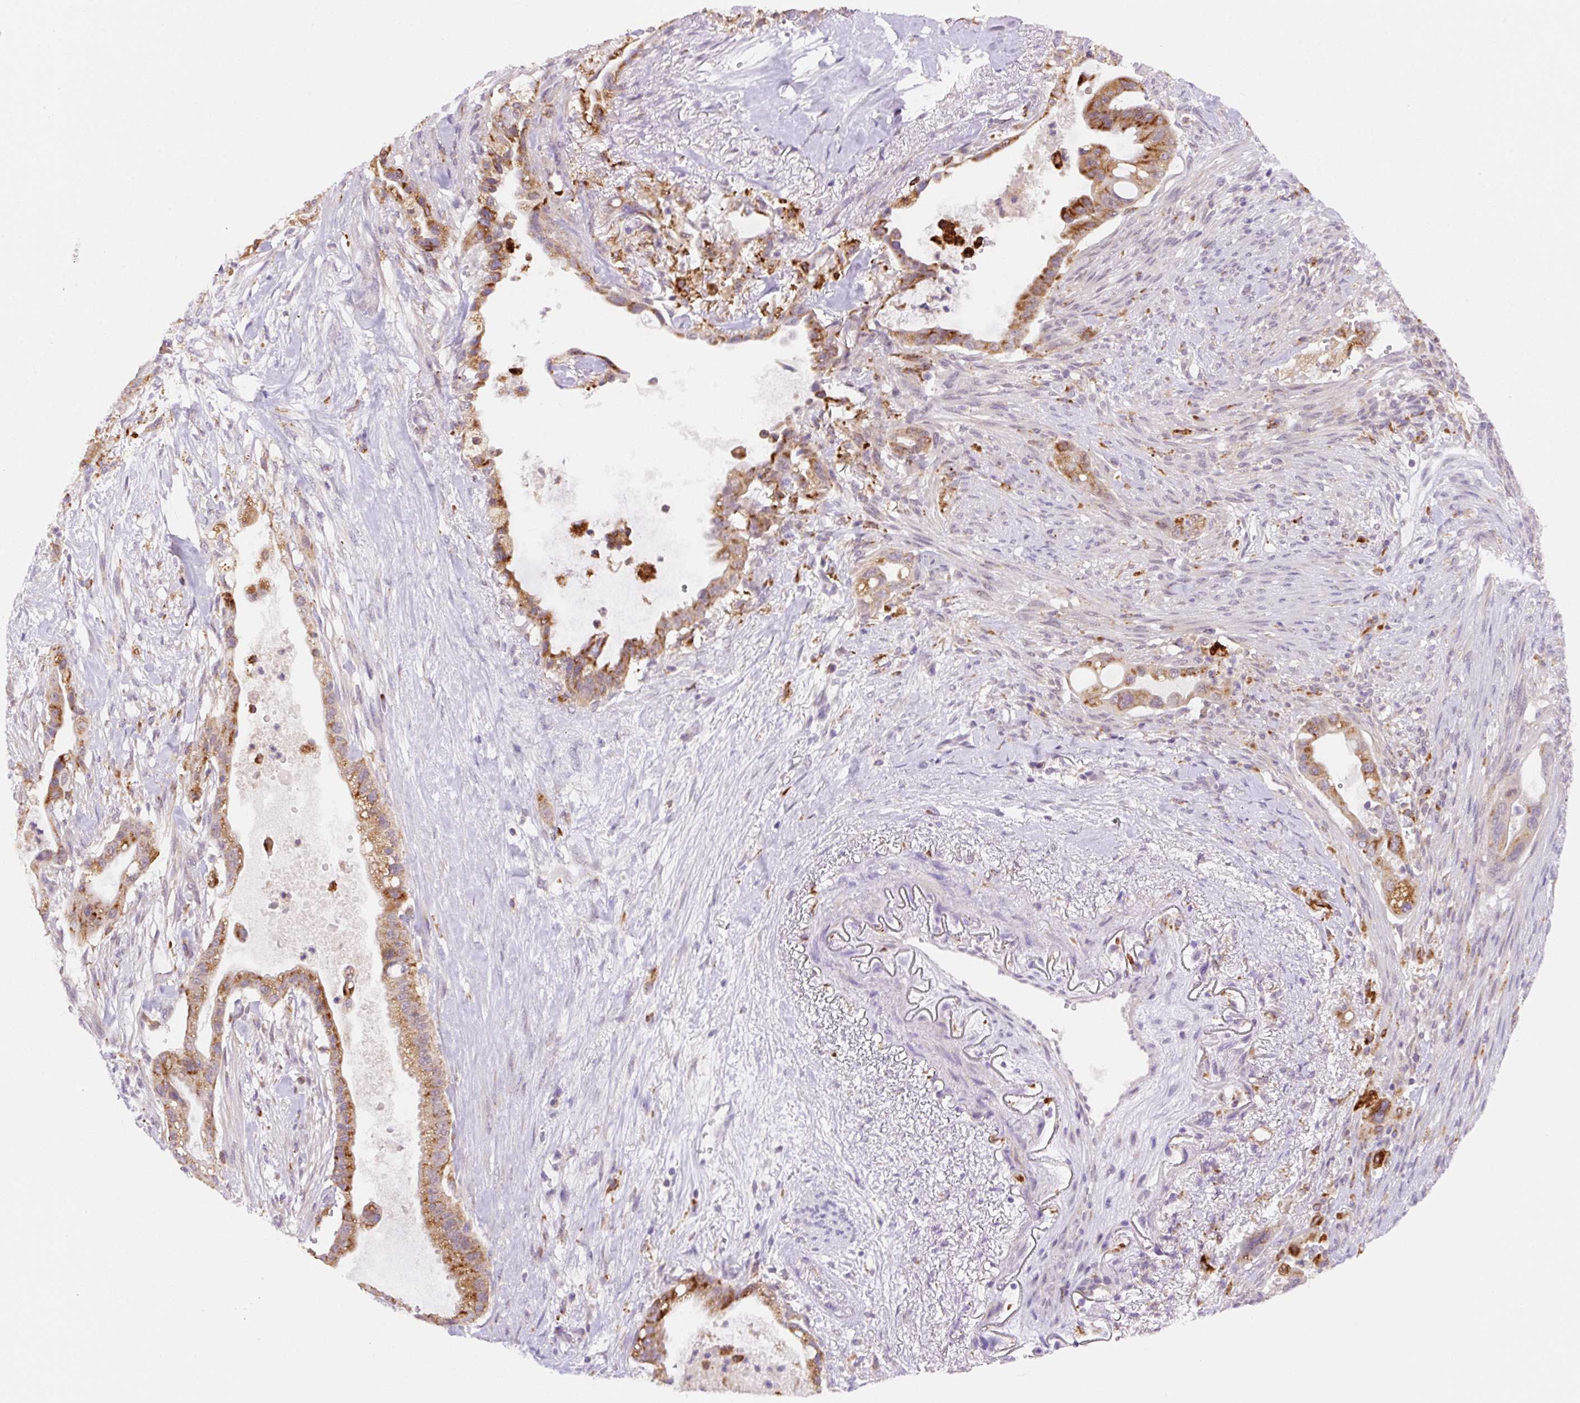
{"staining": {"intensity": "moderate", "quantity": ">75%", "location": "cytoplasmic/membranous"}, "tissue": "pancreatic cancer", "cell_type": "Tumor cells", "image_type": "cancer", "snomed": [{"axis": "morphology", "description": "Adenocarcinoma, NOS"}, {"axis": "topography", "description": "Pancreas"}], "caption": "Protein staining reveals moderate cytoplasmic/membranous expression in approximately >75% of tumor cells in pancreatic cancer.", "gene": "CEBPZOS", "patient": {"sex": "male", "age": 44}}